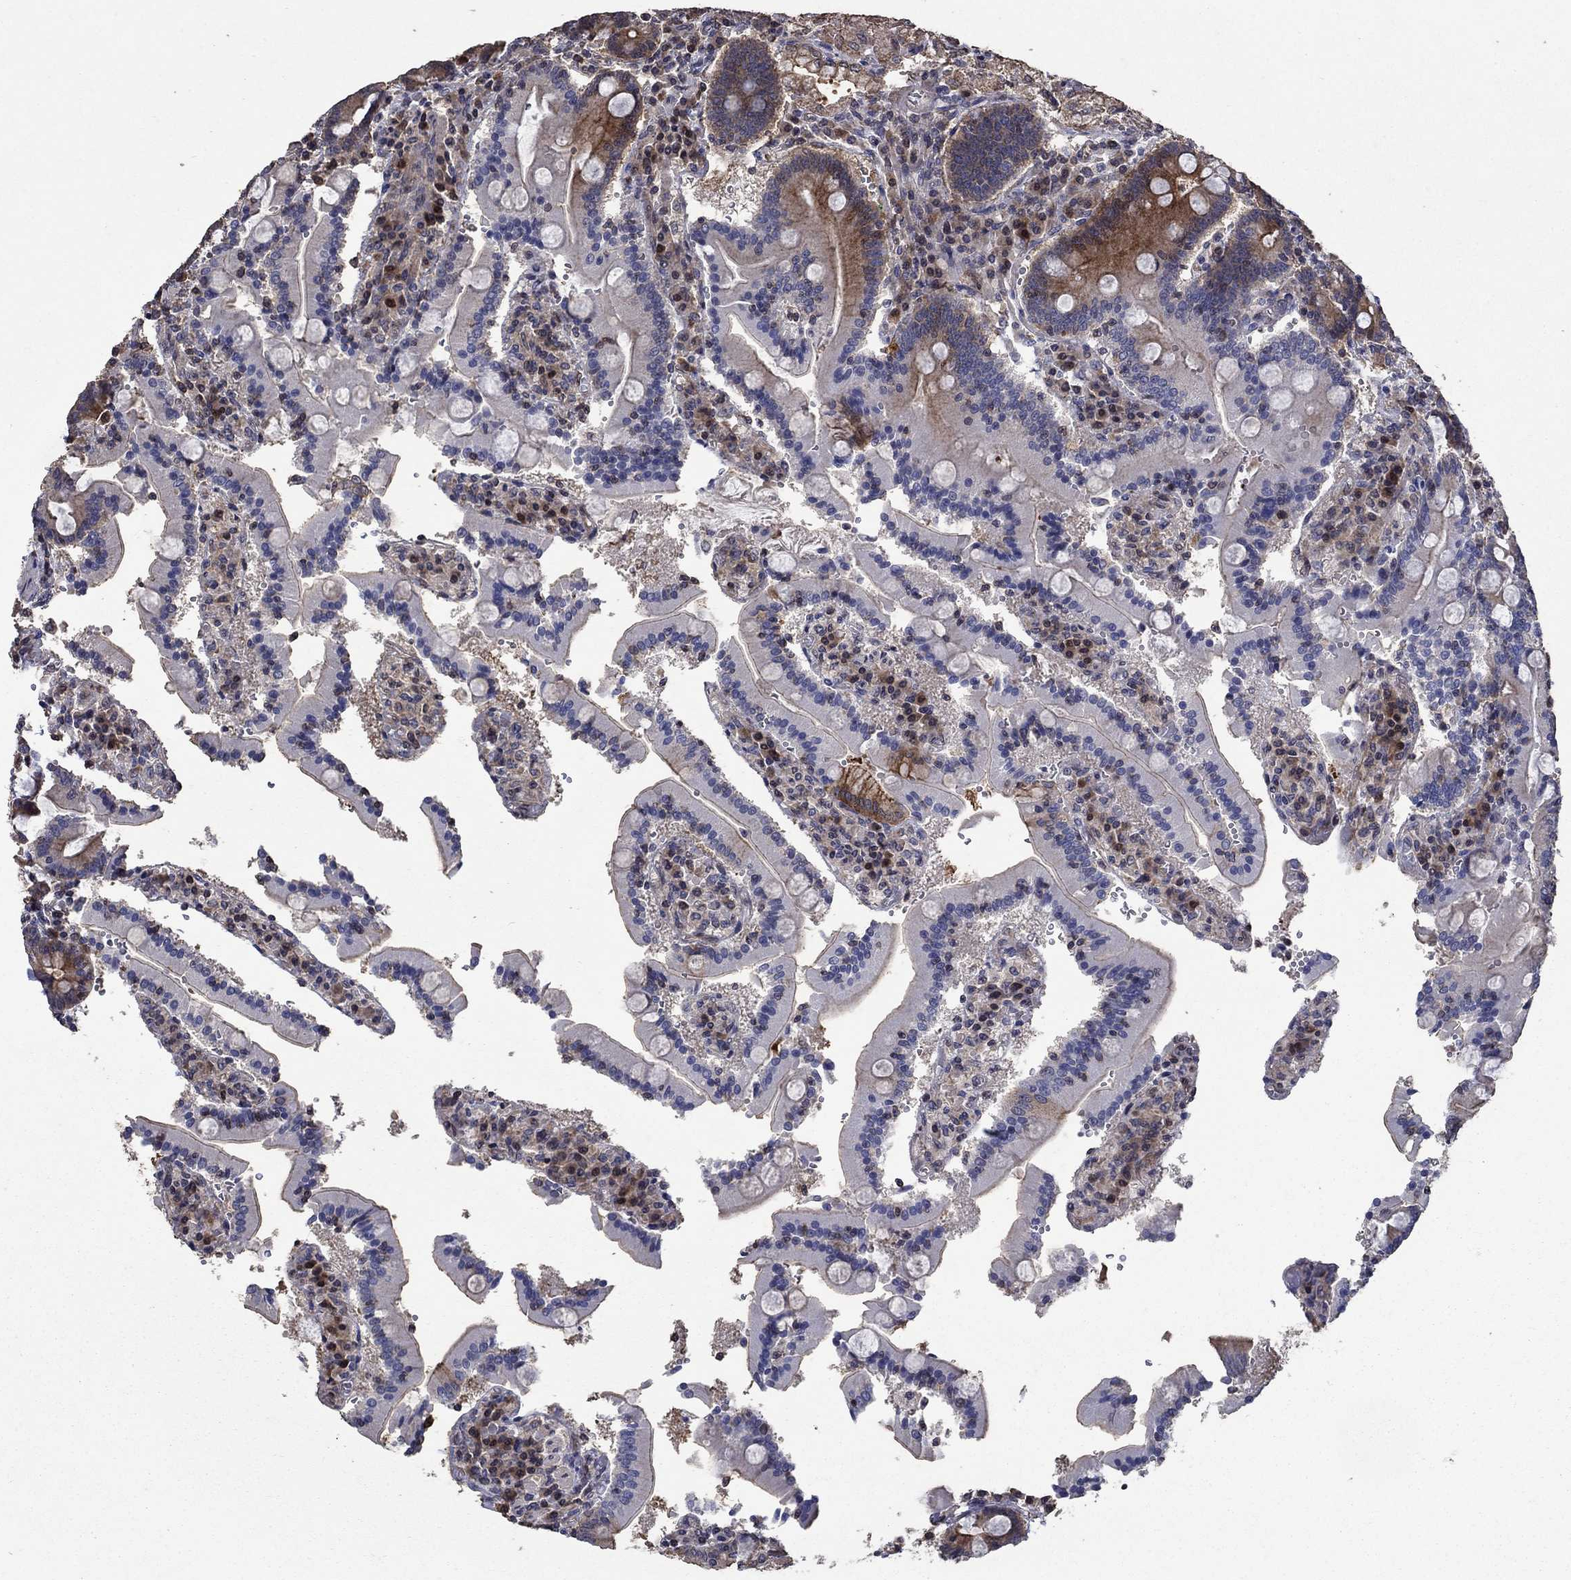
{"staining": {"intensity": "strong", "quantity": "25%-75%", "location": "cytoplasmic/membranous"}, "tissue": "duodenum", "cell_type": "Glandular cells", "image_type": "normal", "snomed": [{"axis": "morphology", "description": "Normal tissue, NOS"}, {"axis": "topography", "description": "Duodenum"}], "caption": "IHC (DAB (3,3'-diaminobenzidine)) staining of unremarkable duodenum demonstrates strong cytoplasmic/membranous protein expression in about 25%-75% of glandular cells.", "gene": "DVL1", "patient": {"sex": "female", "age": 62}}